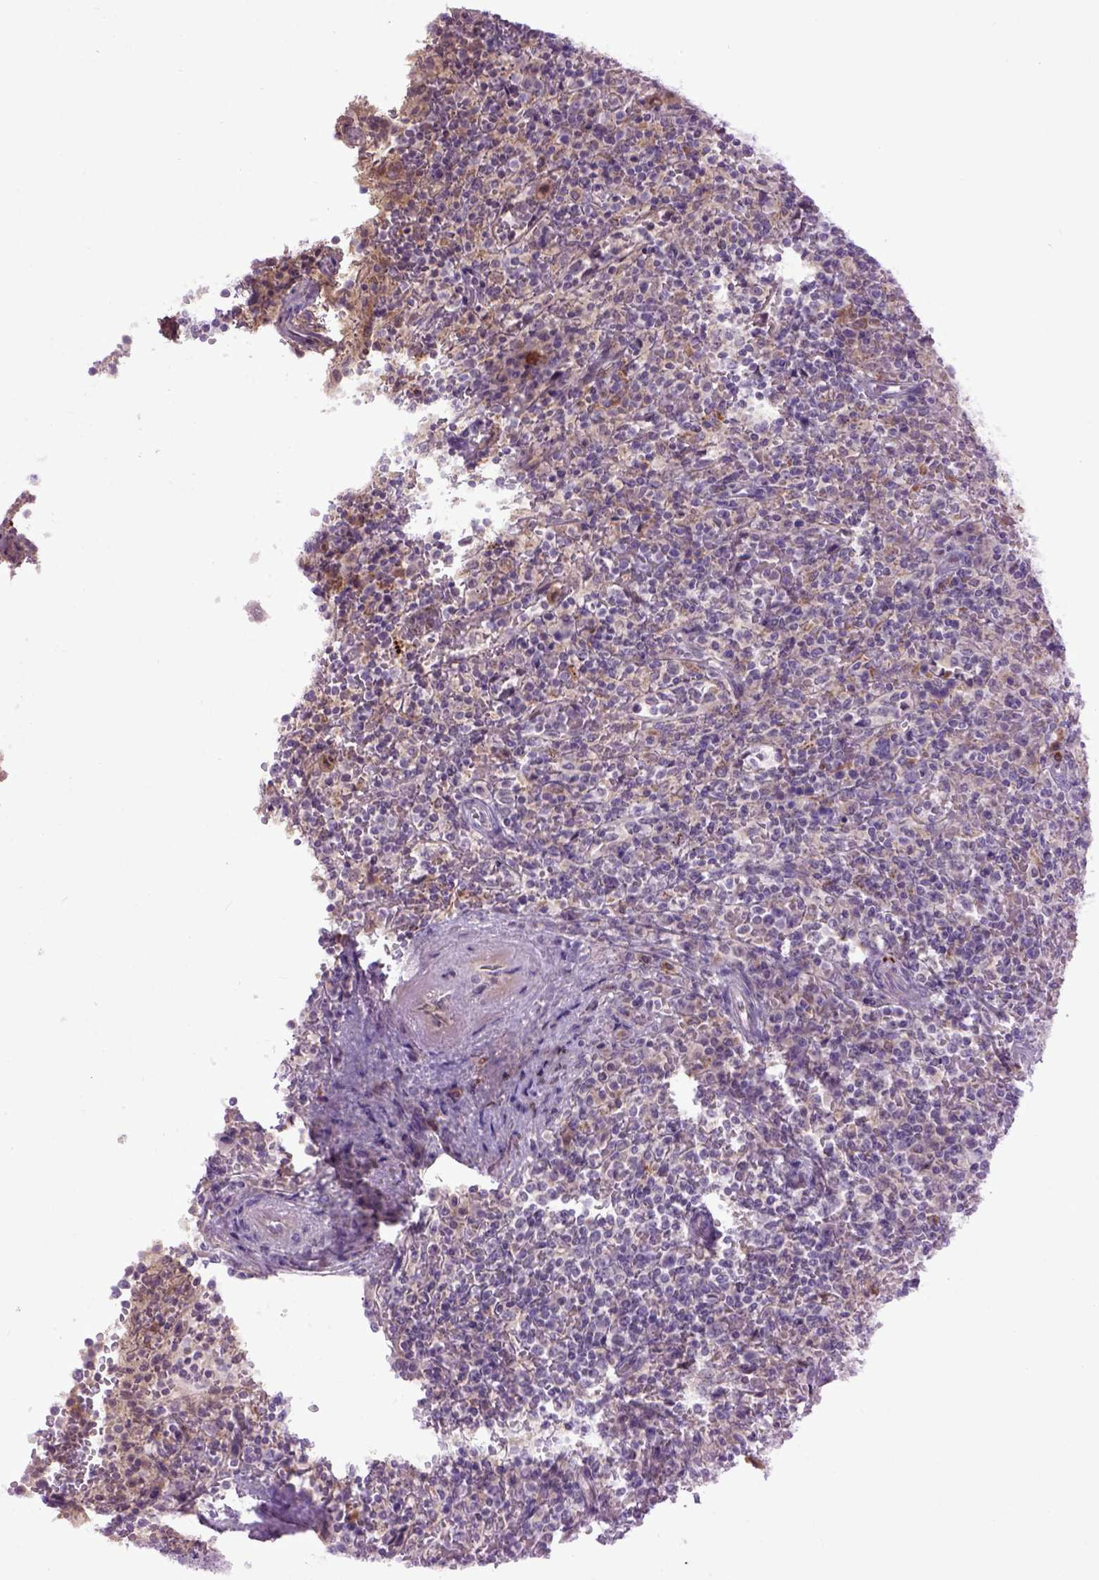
{"staining": {"intensity": "negative", "quantity": "none", "location": "none"}, "tissue": "lymphoma", "cell_type": "Tumor cells", "image_type": "cancer", "snomed": [{"axis": "morphology", "description": "Malignant lymphoma, non-Hodgkin's type, Low grade"}, {"axis": "topography", "description": "Spleen"}], "caption": "Human low-grade malignant lymphoma, non-Hodgkin's type stained for a protein using IHC demonstrates no expression in tumor cells.", "gene": "EMILIN3", "patient": {"sex": "male", "age": 62}}